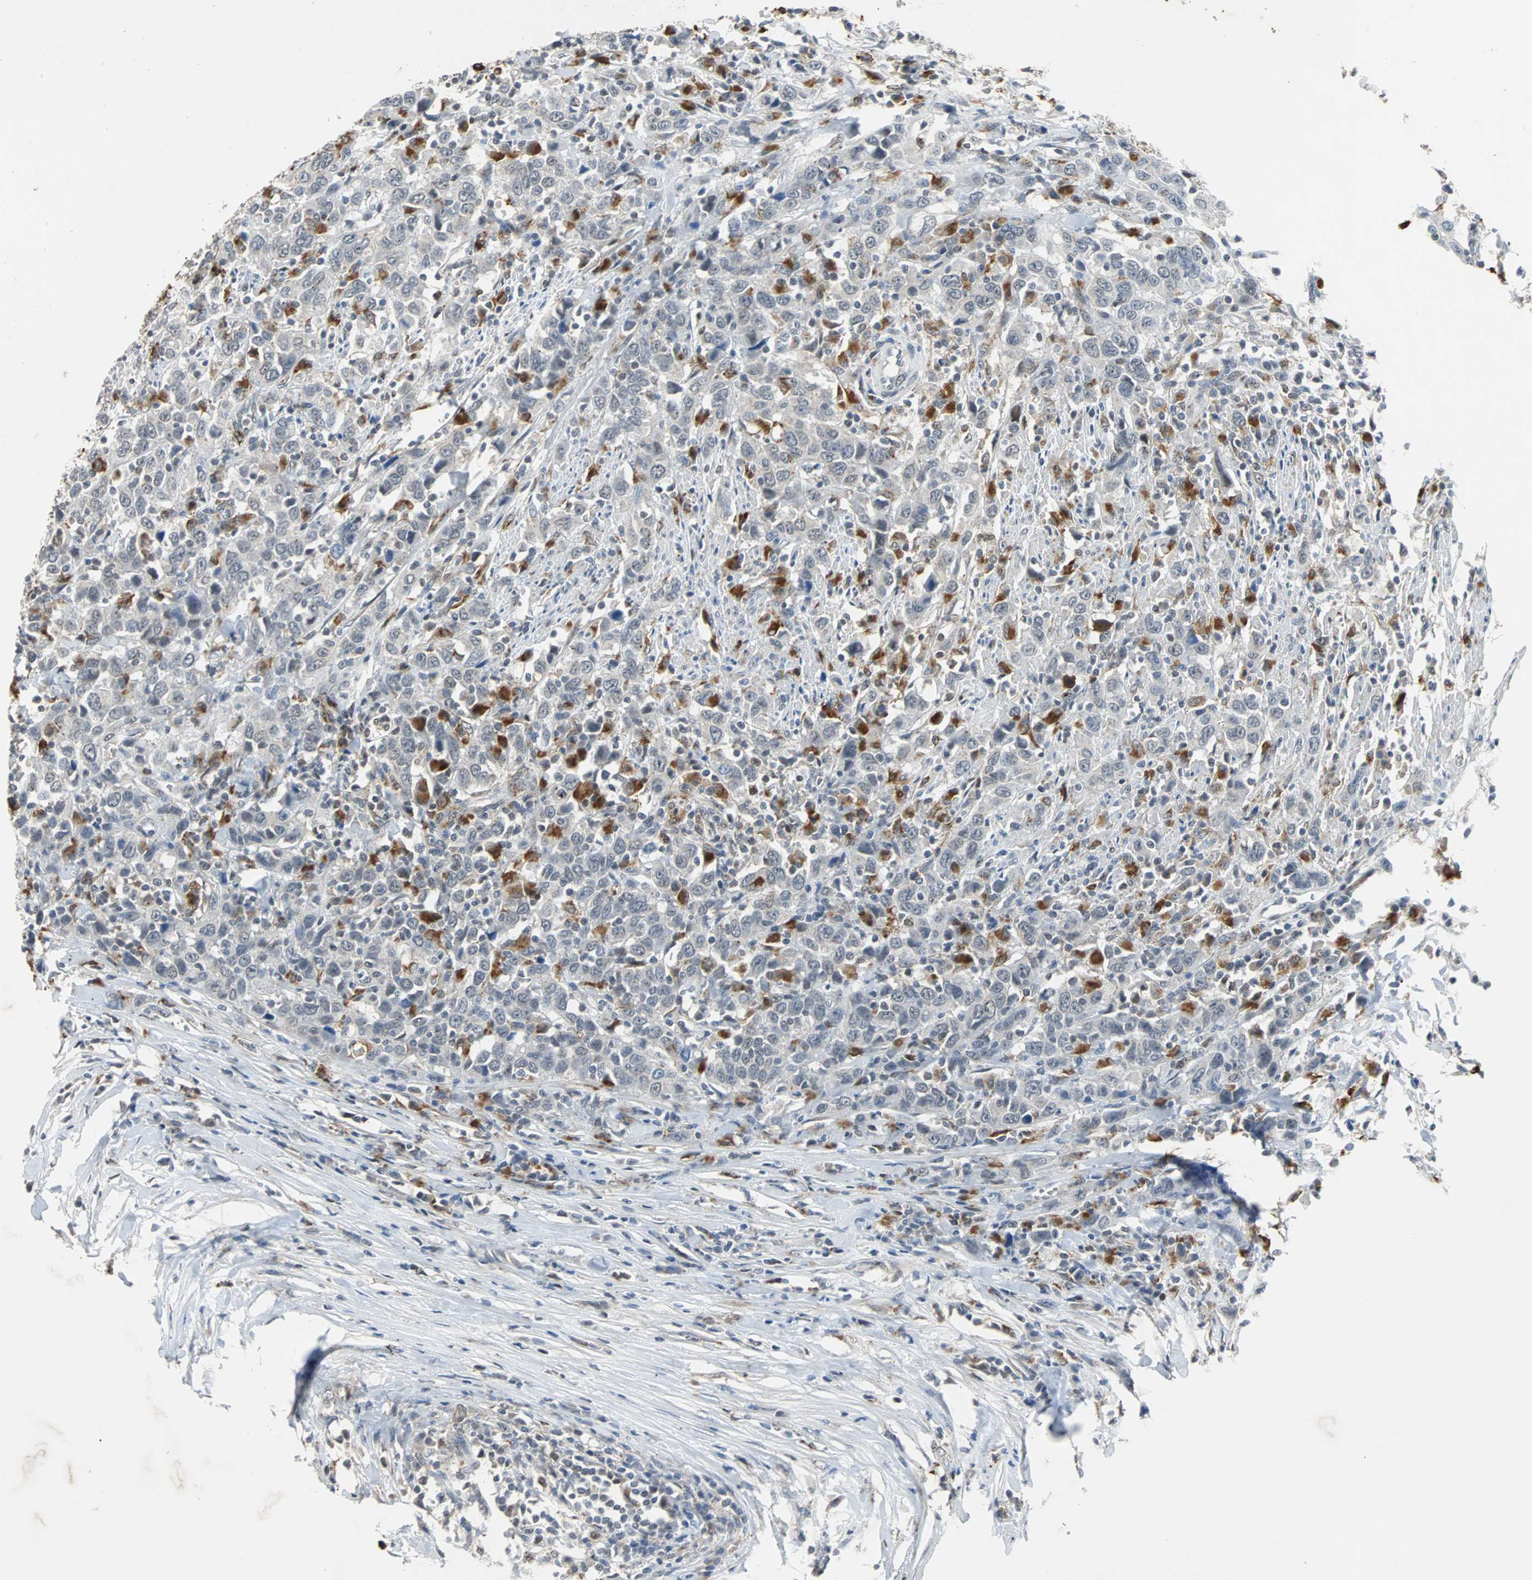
{"staining": {"intensity": "moderate", "quantity": "<25%", "location": "cytoplasmic/membranous"}, "tissue": "urothelial cancer", "cell_type": "Tumor cells", "image_type": "cancer", "snomed": [{"axis": "morphology", "description": "Urothelial carcinoma, High grade"}, {"axis": "topography", "description": "Urinary bladder"}], "caption": "Moderate cytoplasmic/membranous protein expression is appreciated in approximately <25% of tumor cells in urothelial cancer. (DAB (3,3'-diaminobenzidine) = brown stain, brightfield microscopy at high magnification).", "gene": "HLX", "patient": {"sex": "male", "age": 61}}